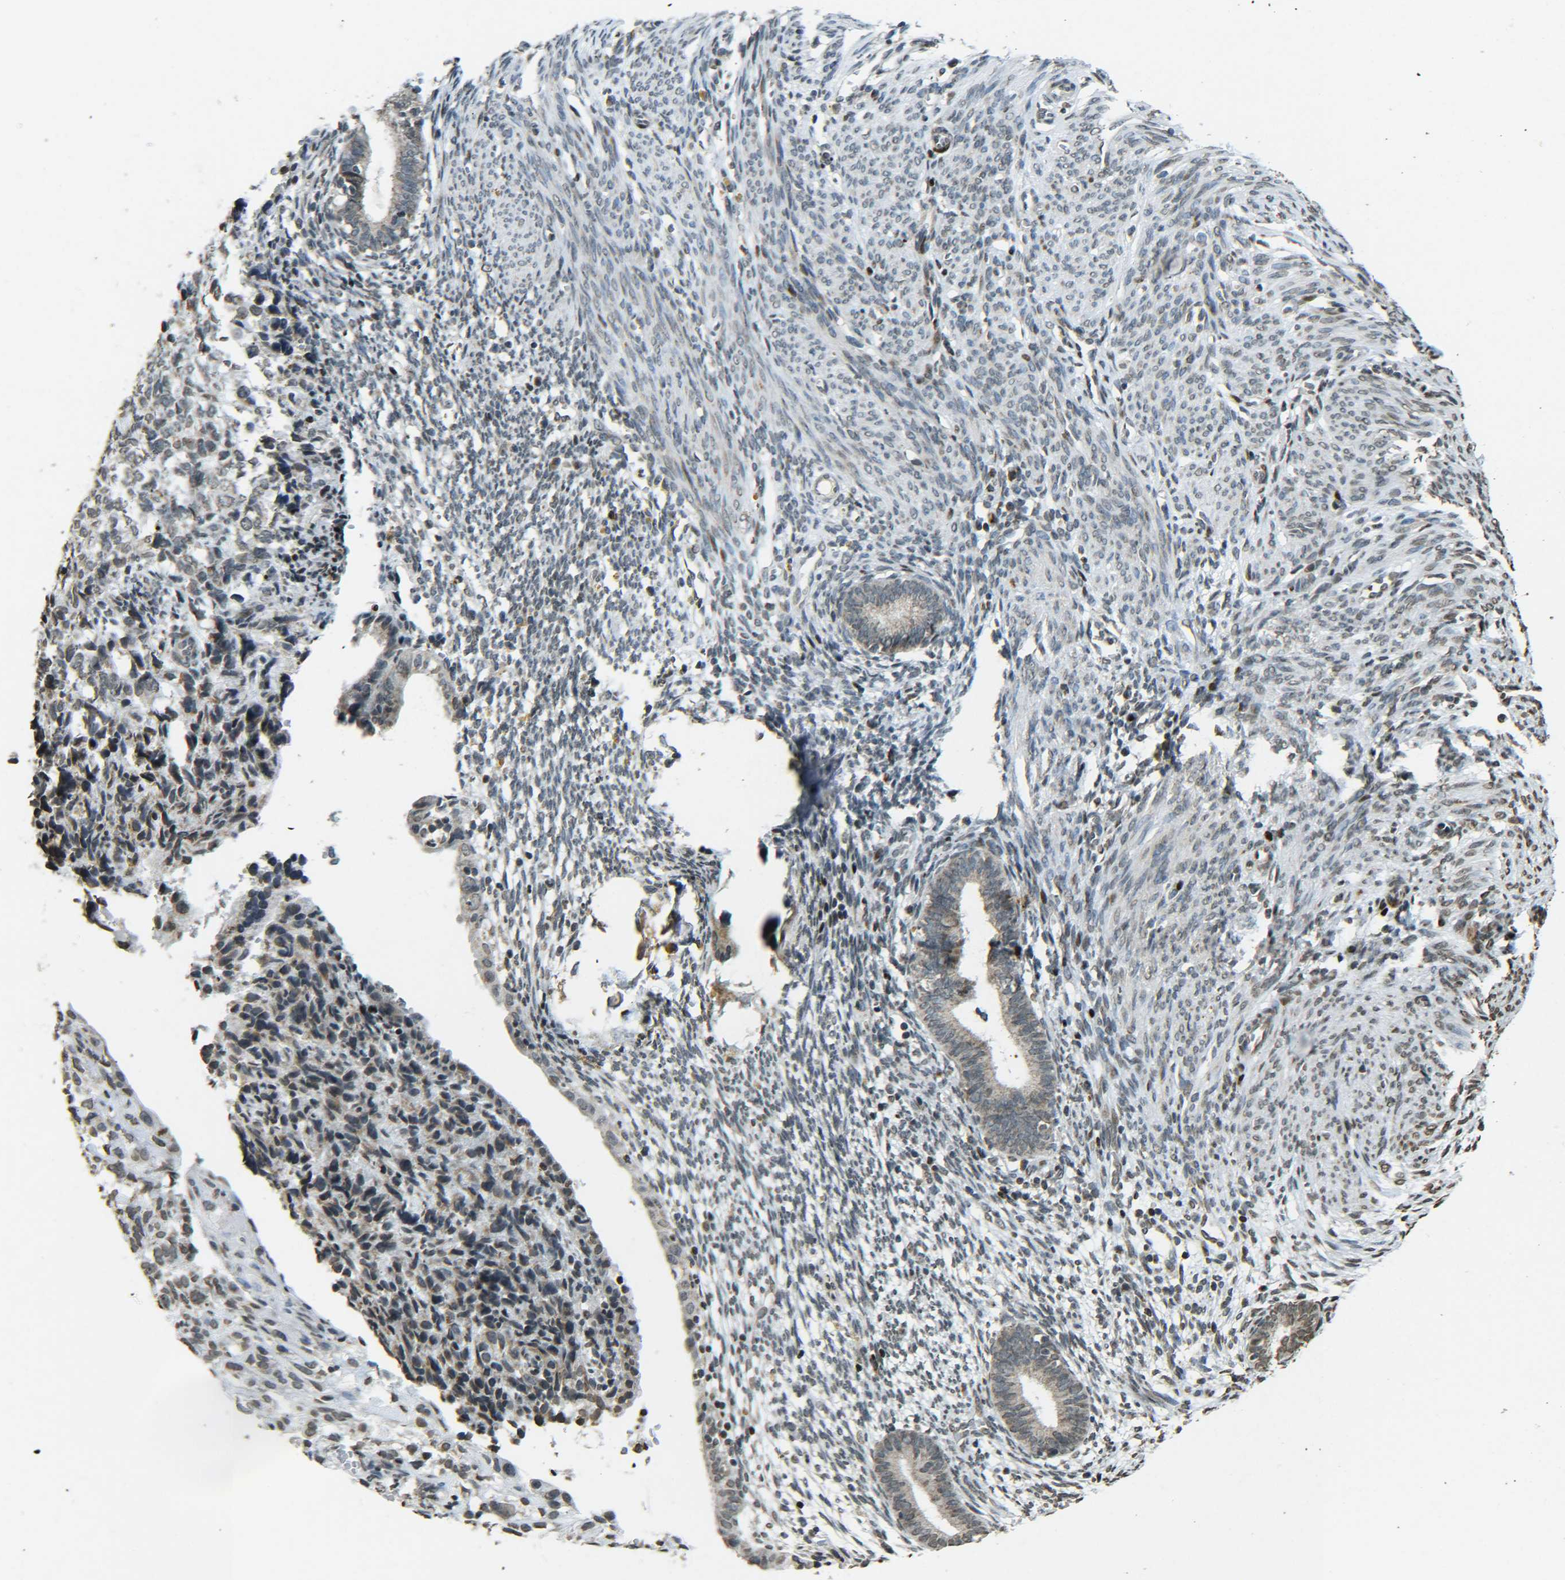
{"staining": {"intensity": "moderate", "quantity": "<25%", "location": "nuclear"}, "tissue": "endometrium", "cell_type": "Cells in endometrial stroma", "image_type": "normal", "snomed": [{"axis": "morphology", "description": "Normal tissue, NOS"}, {"axis": "morphology", "description": "Adenocarcinoma, NOS"}, {"axis": "topography", "description": "Endometrium"}, {"axis": "topography", "description": "Ovary"}], "caption": "This image exhibits IHC staining of normal human endometrium, with low moderate nuclear expression in approximately <25% of cells in endometrial stroma.", "gene": "NEUROG2", "patient": {"sex": "female", "age": 68}}